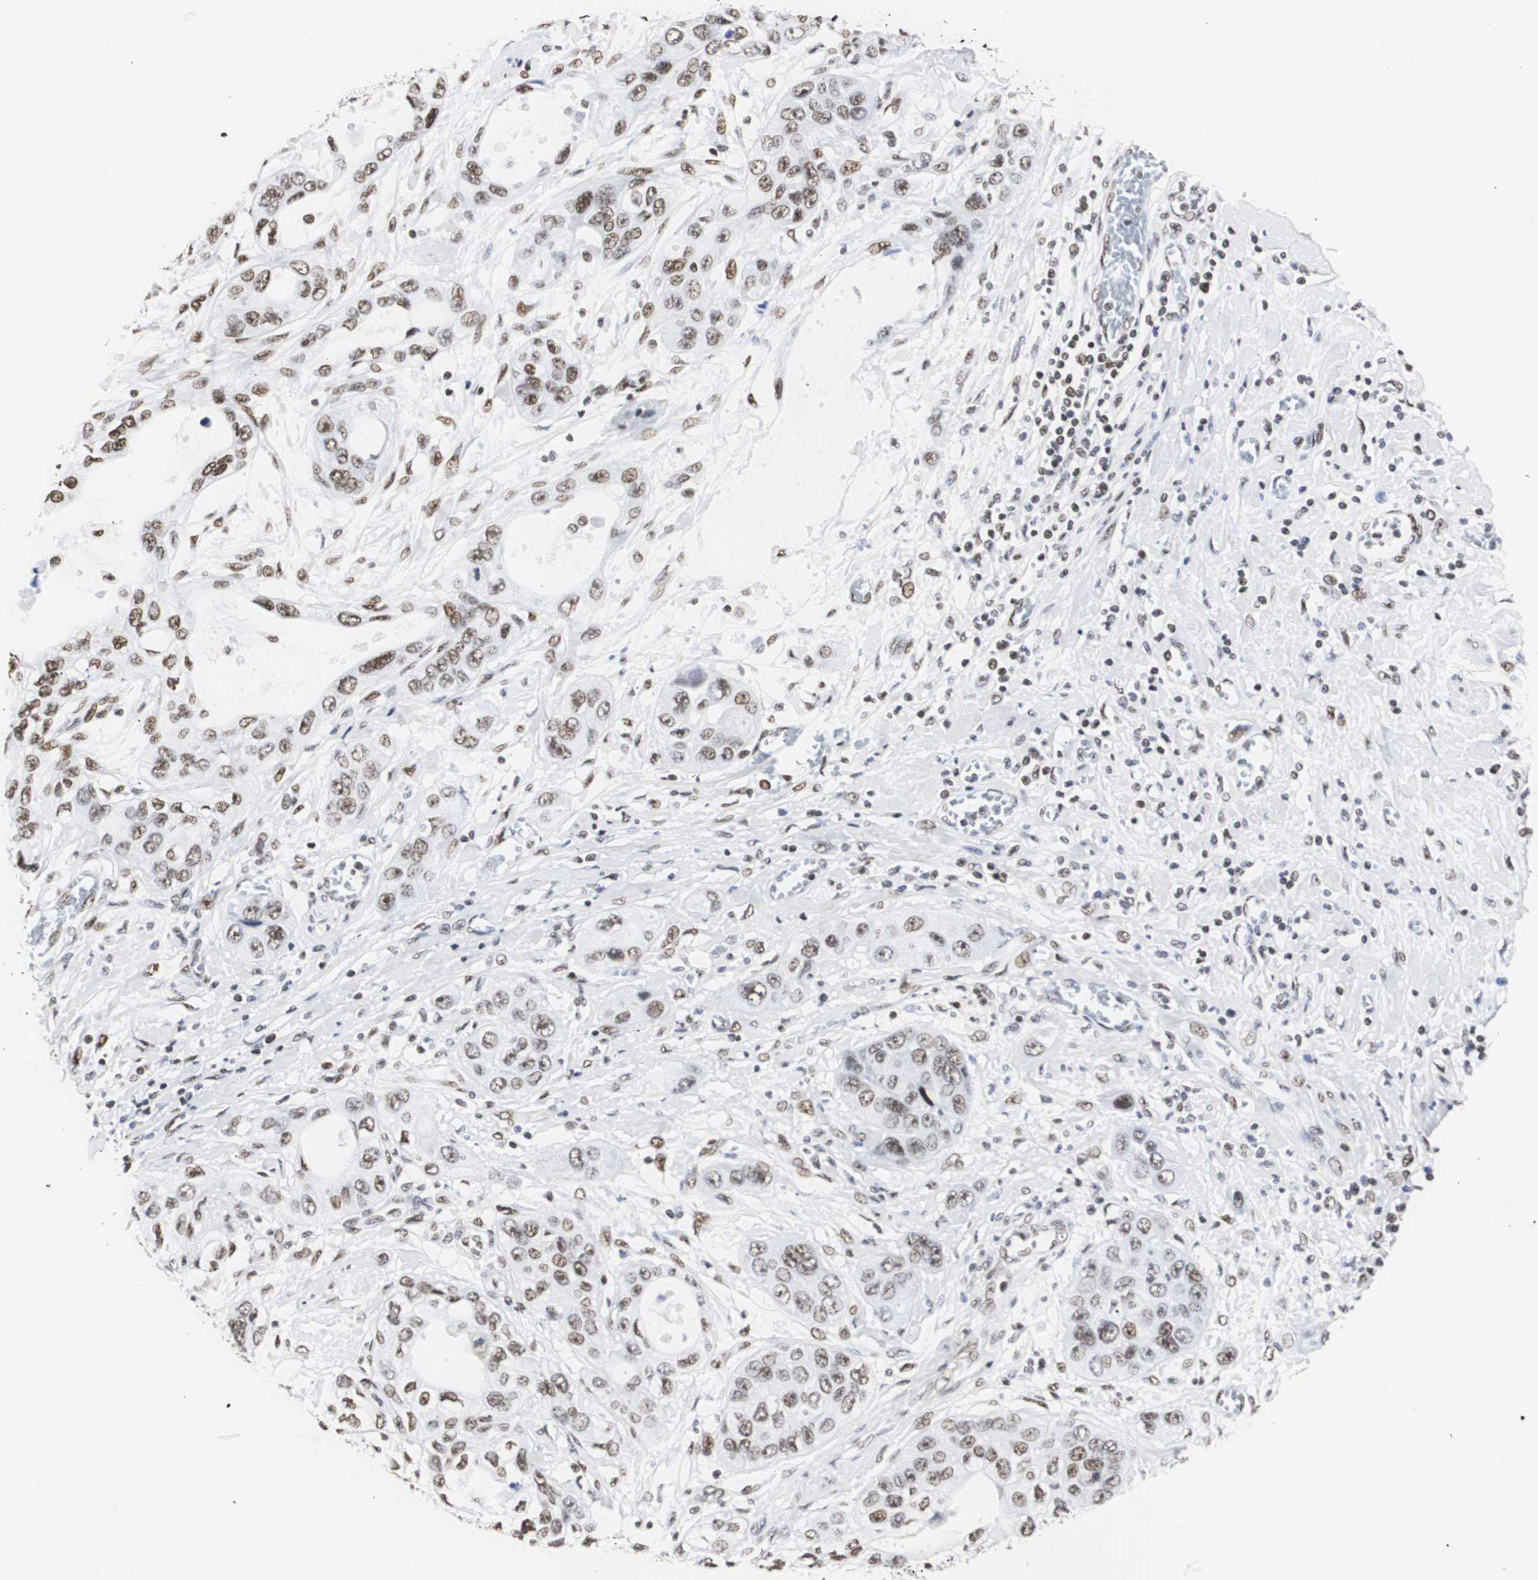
{"staining": {"intensity": "moderate", "quantity": "25%-75%", "location": "nuclear"}, "tissue": "pancreatic cancer", "cell_type": "Tumor cells", "image_type": "cancer", "snomed": [{"axis": "morphology", "description": "Adenocarcinoma, NOS"}, {"axis": "topography", "description": "Pancreas"}], "caption": "Immunohistochemical staining of human adenocarcinoma (pancreatic) displays moderate nuclear protein positivity in about 25%-75% of tumor cells.", "gene": "HNRNPH2", "patient": {"sex": "female", "age": 70}}